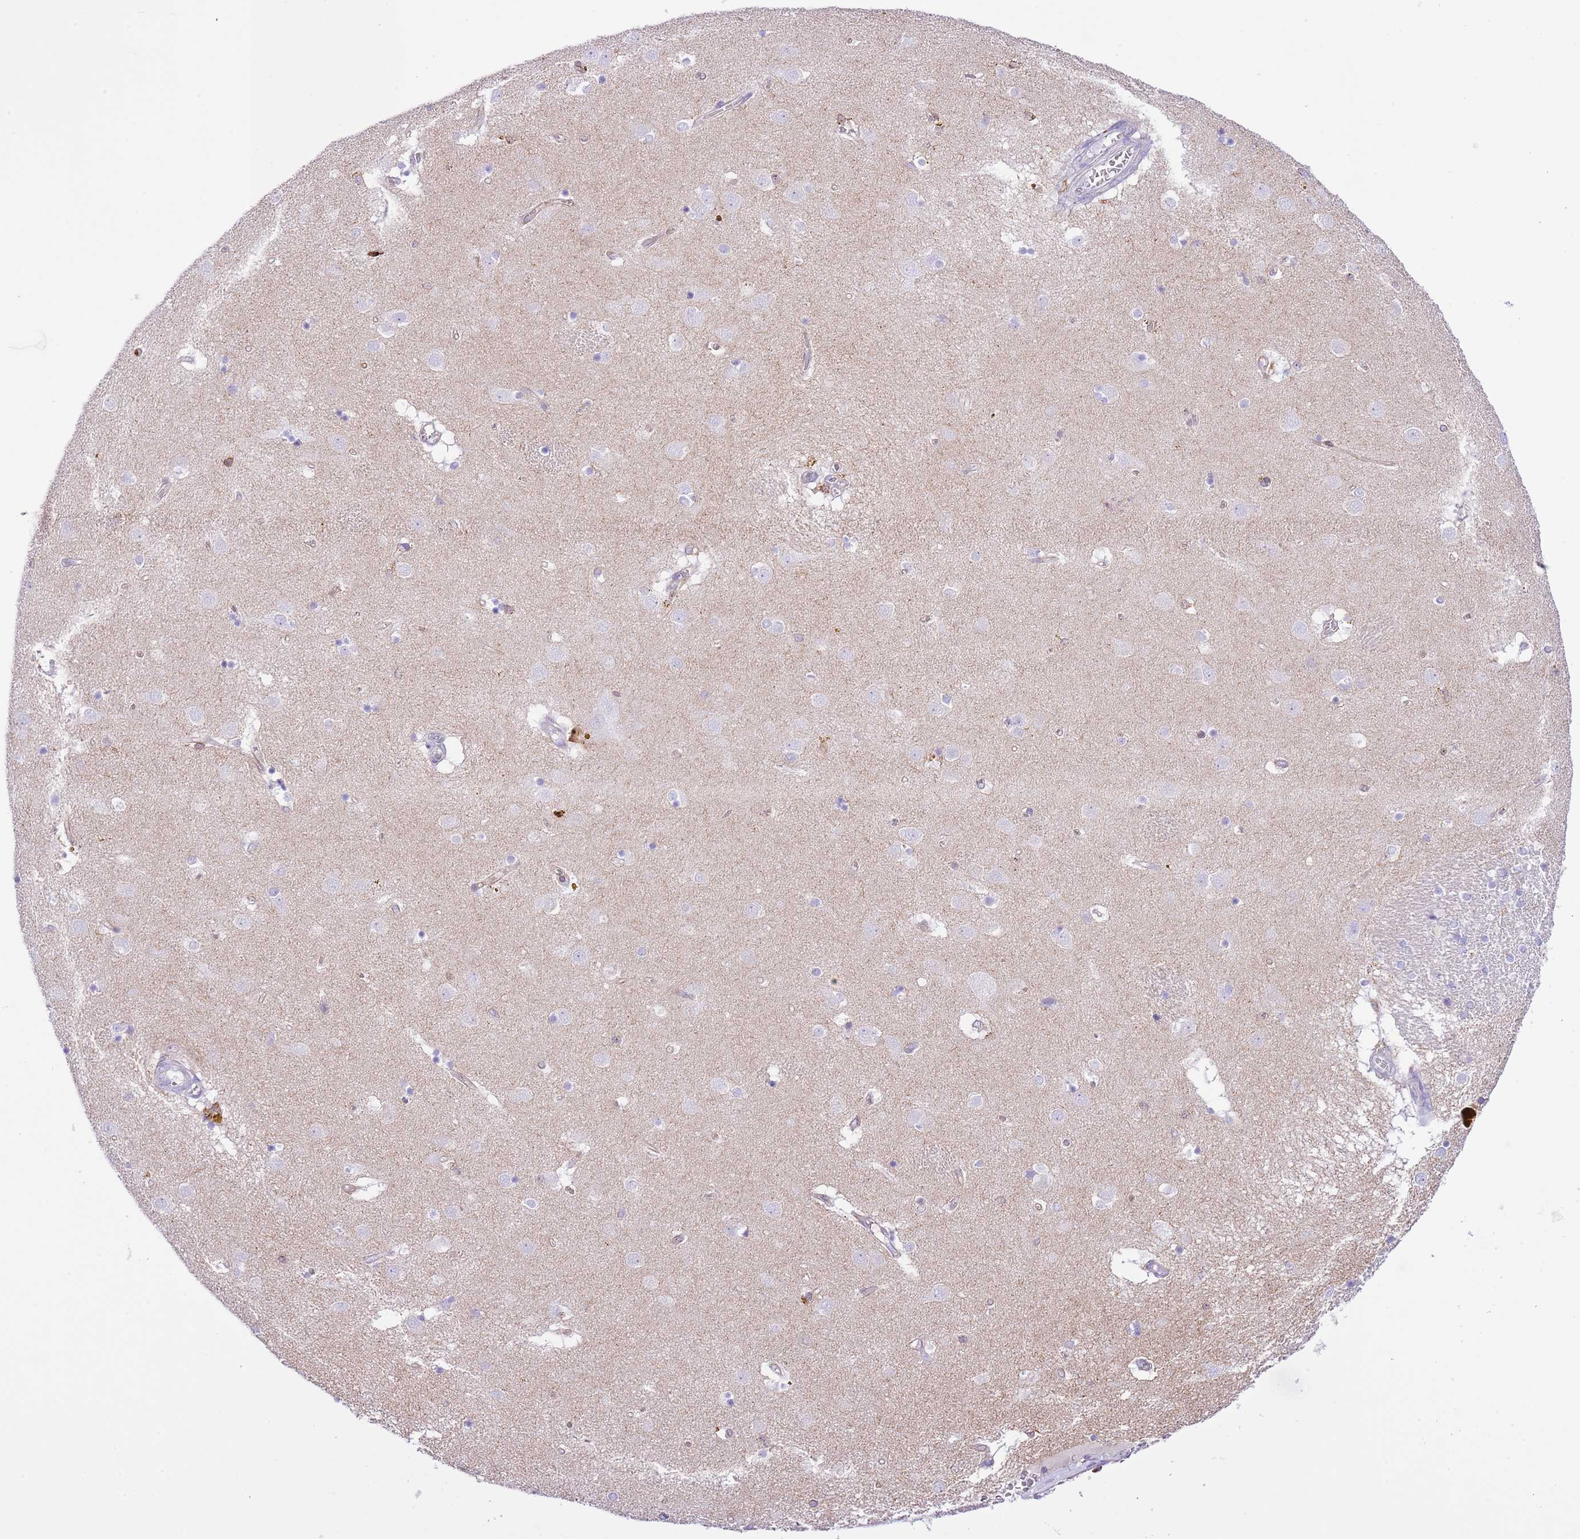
{"staining": {"intensity": "negative", "quantity": "none", "location": "none"}, "tissue": "caudate", "cell_type": "Glial cells", "image_type": "normal", "snomed": [{"axis": "morphology", "description": "Normal tissue, NOS"}, {"axis": "topography", "description": "Lateral ventricle wall"}], "caption": "Glial cells are negative for brown protein staining in benign caudate. Brightfield microscopy of IHC stained with DAB (brown) and hematoxylin (blue), captured at high magnification.", "gene": "EFHD2", "patient": {"sex": "male", "age": 70}}